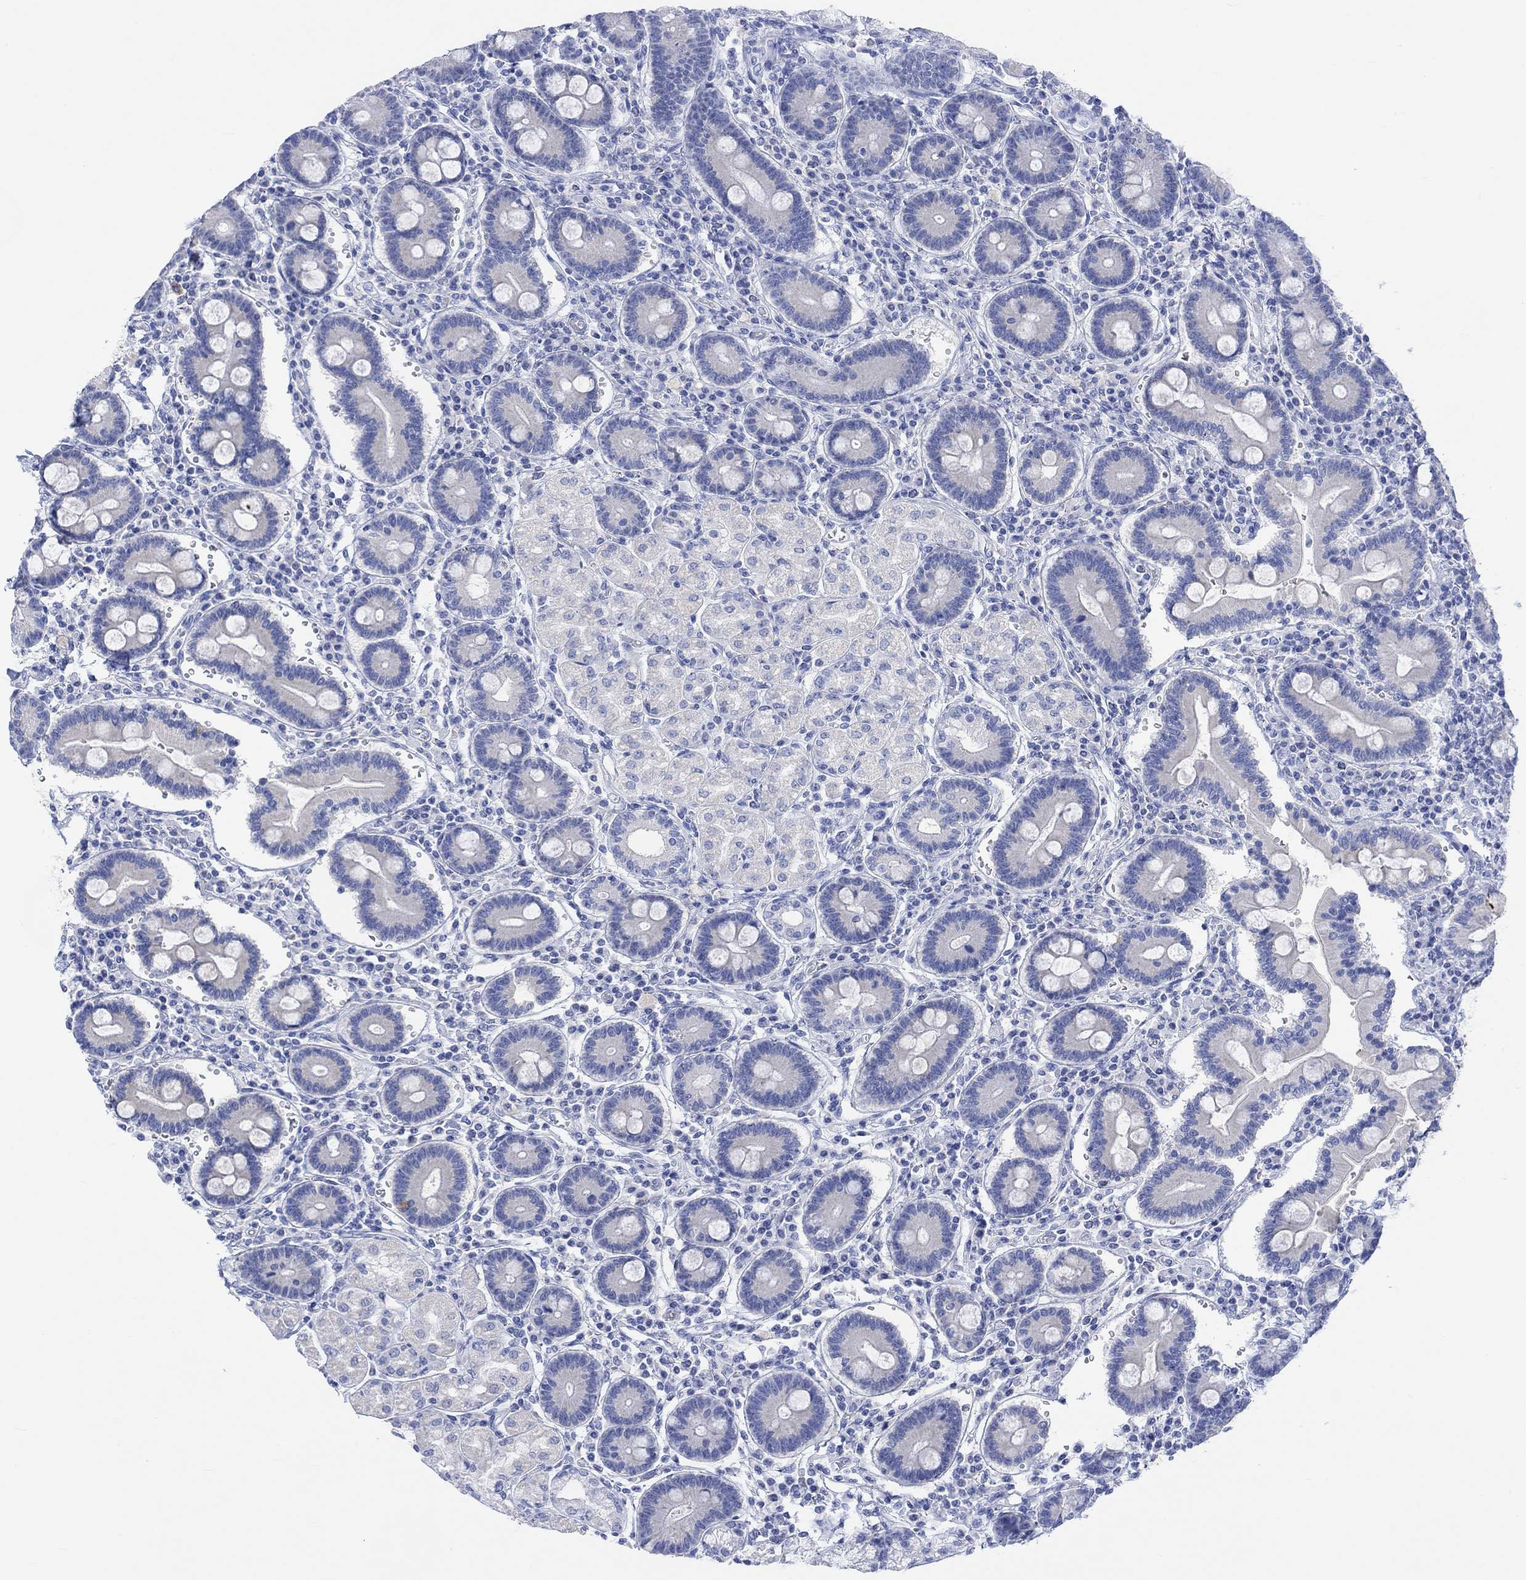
{"staining": {"intensity": "negative", "quantity": "none", "location": "none"}, "tissue": "duodenum", "cell_type": "Glandular cells", "image_type": "normal", "snomed": [{"axis": "morphology", "description": "Normal tissue, NOS"}, {"axis": "topography", "description": "Duodenum"}], "caption": "Glandular cells are negative for protein expression in normal human duodenum. (IHC, brightfield microscopy, high magnification).", "gene": "CALCA", "patient": {"sex": "female", "age": 62}}